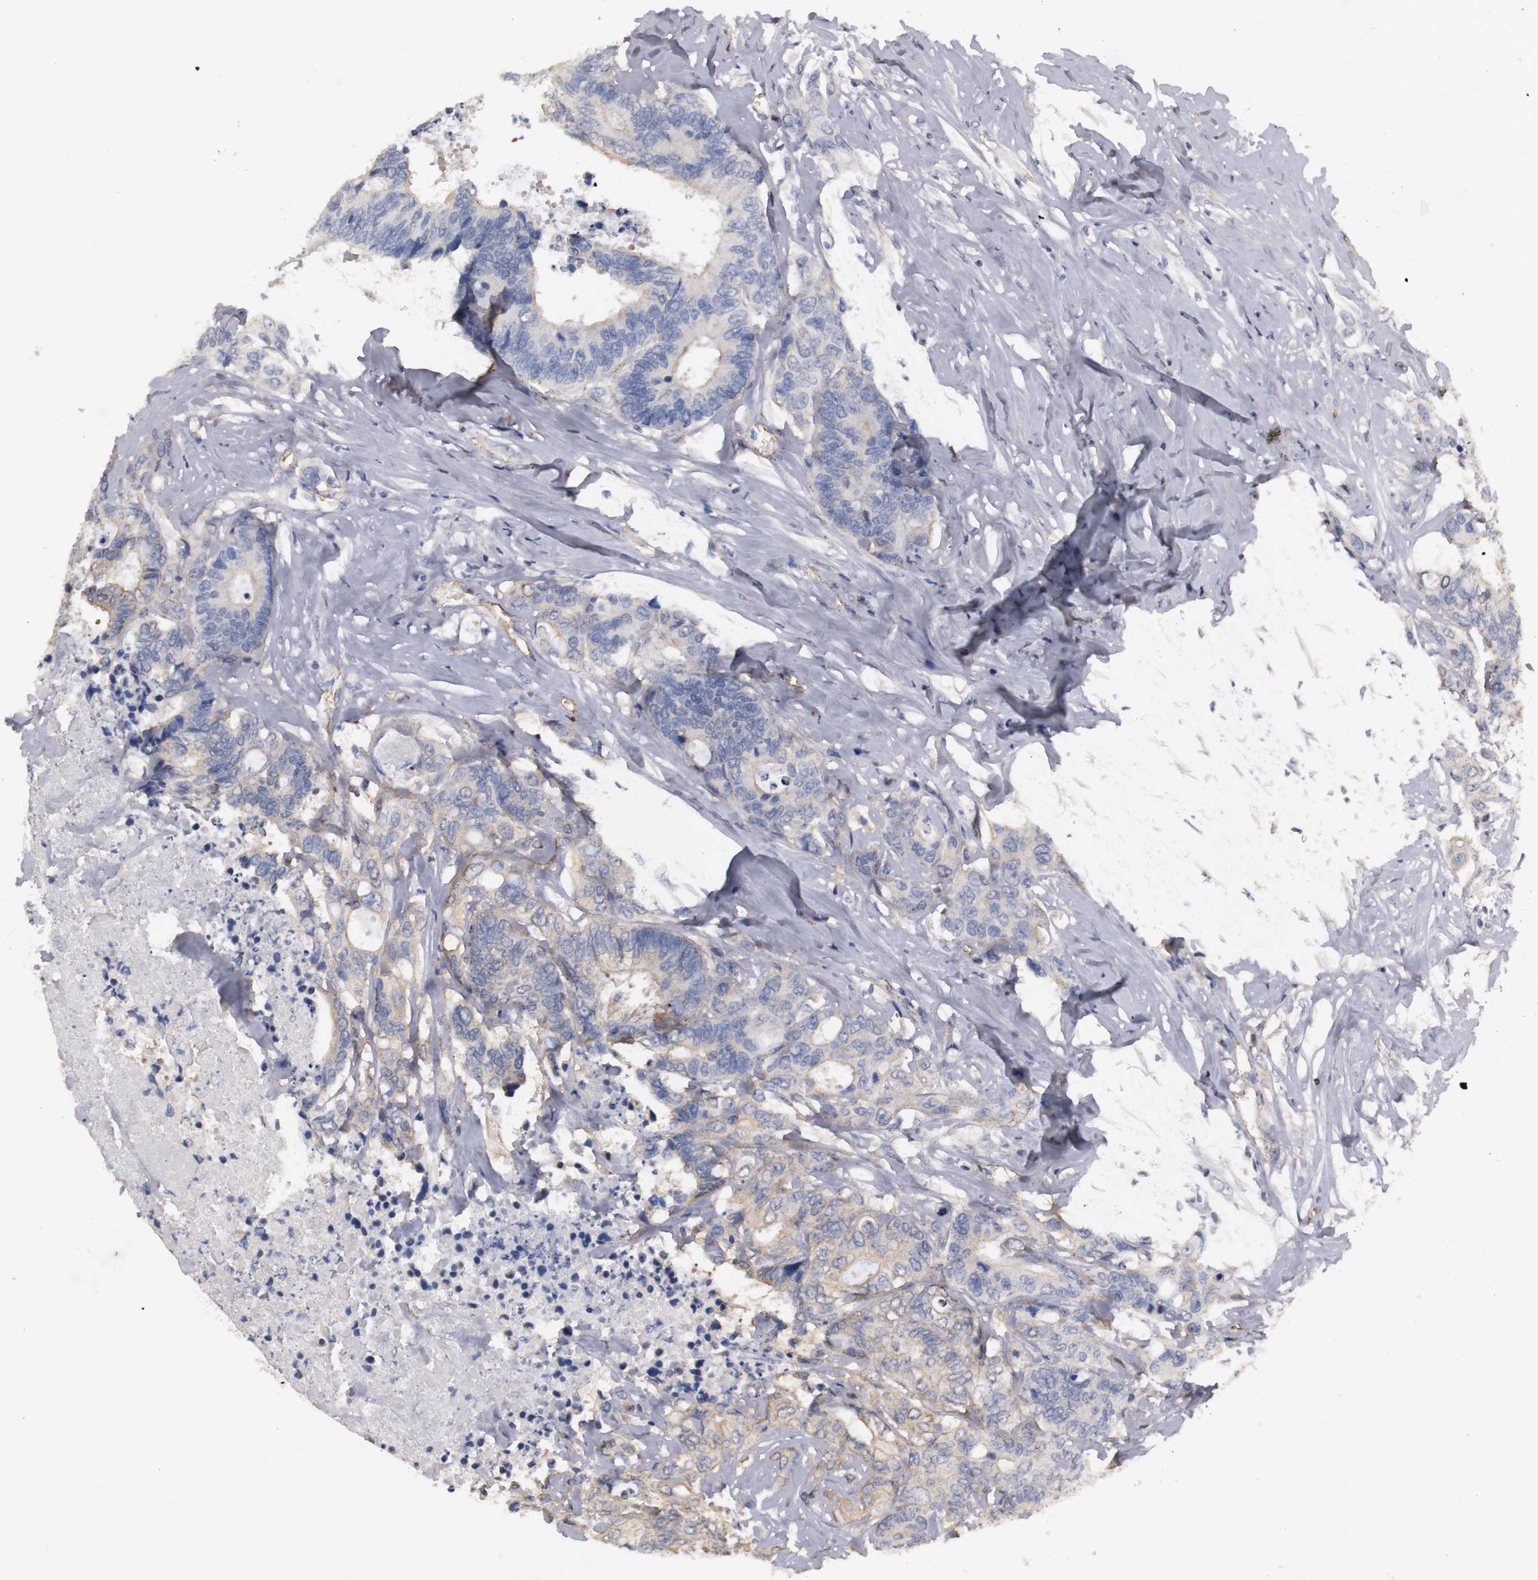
{"staining": {"intensity": "moderate", "quantity": ">75%", "location": "cytoplasmic/membranous"}, "tissue": "colorectal cancer", "cell_type": "Tumor cells", "image_type": "cancer", "snomed": [{"axis": "morphology", "description": "Adenocarcinoma, NOS"}, {"axis": "topography", "description": "Rectum"}], "caption": "Protein expression analysis of adenocarcinoma (colorectal) displays moderate cytoplasmic/membranous positivity in about >75% of tumor cells.", "gene": "PLEKHA1", "patient": {"sex": "male", "age": 55}}